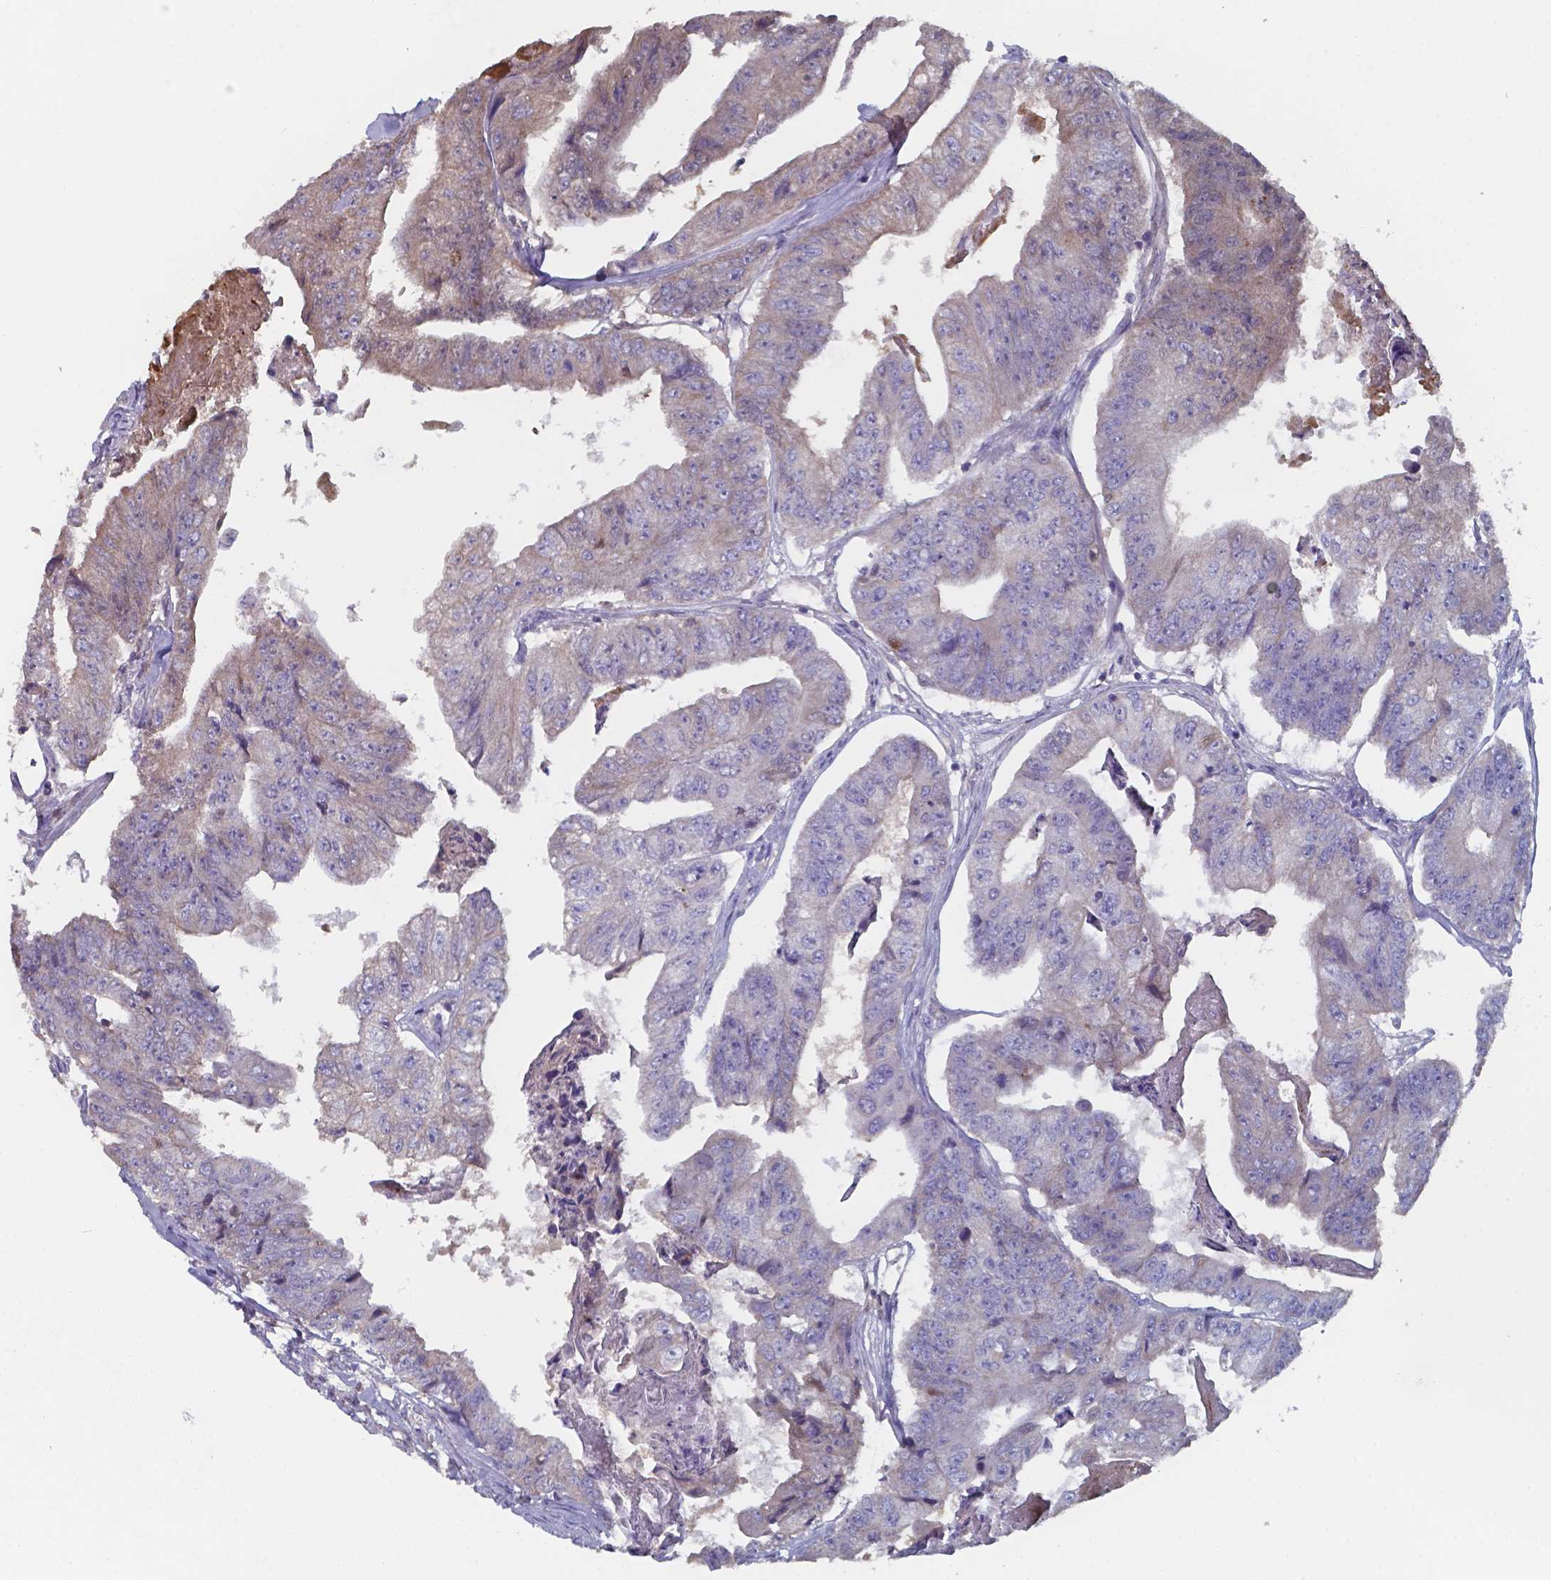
{"staining": {"intensity": "weak", "quantity": "<25%", "location": "cytoplasmic/membranous"}, "tissue": "colorectal cancer", "cell_type": "Tumor cells", "image_type": "cancer", "snomed": [{"axis": "morphology", "description": "Adenocarcinoma, NOS"}, {"axis": "topography", "description": "Colon"}], "caption": "Micrograph shows no significant protein positivity in tumor cells of colorectal adenocarcinoma.", "gene": "BTBD17", "patient": {"sex": "female", "age": 67}}